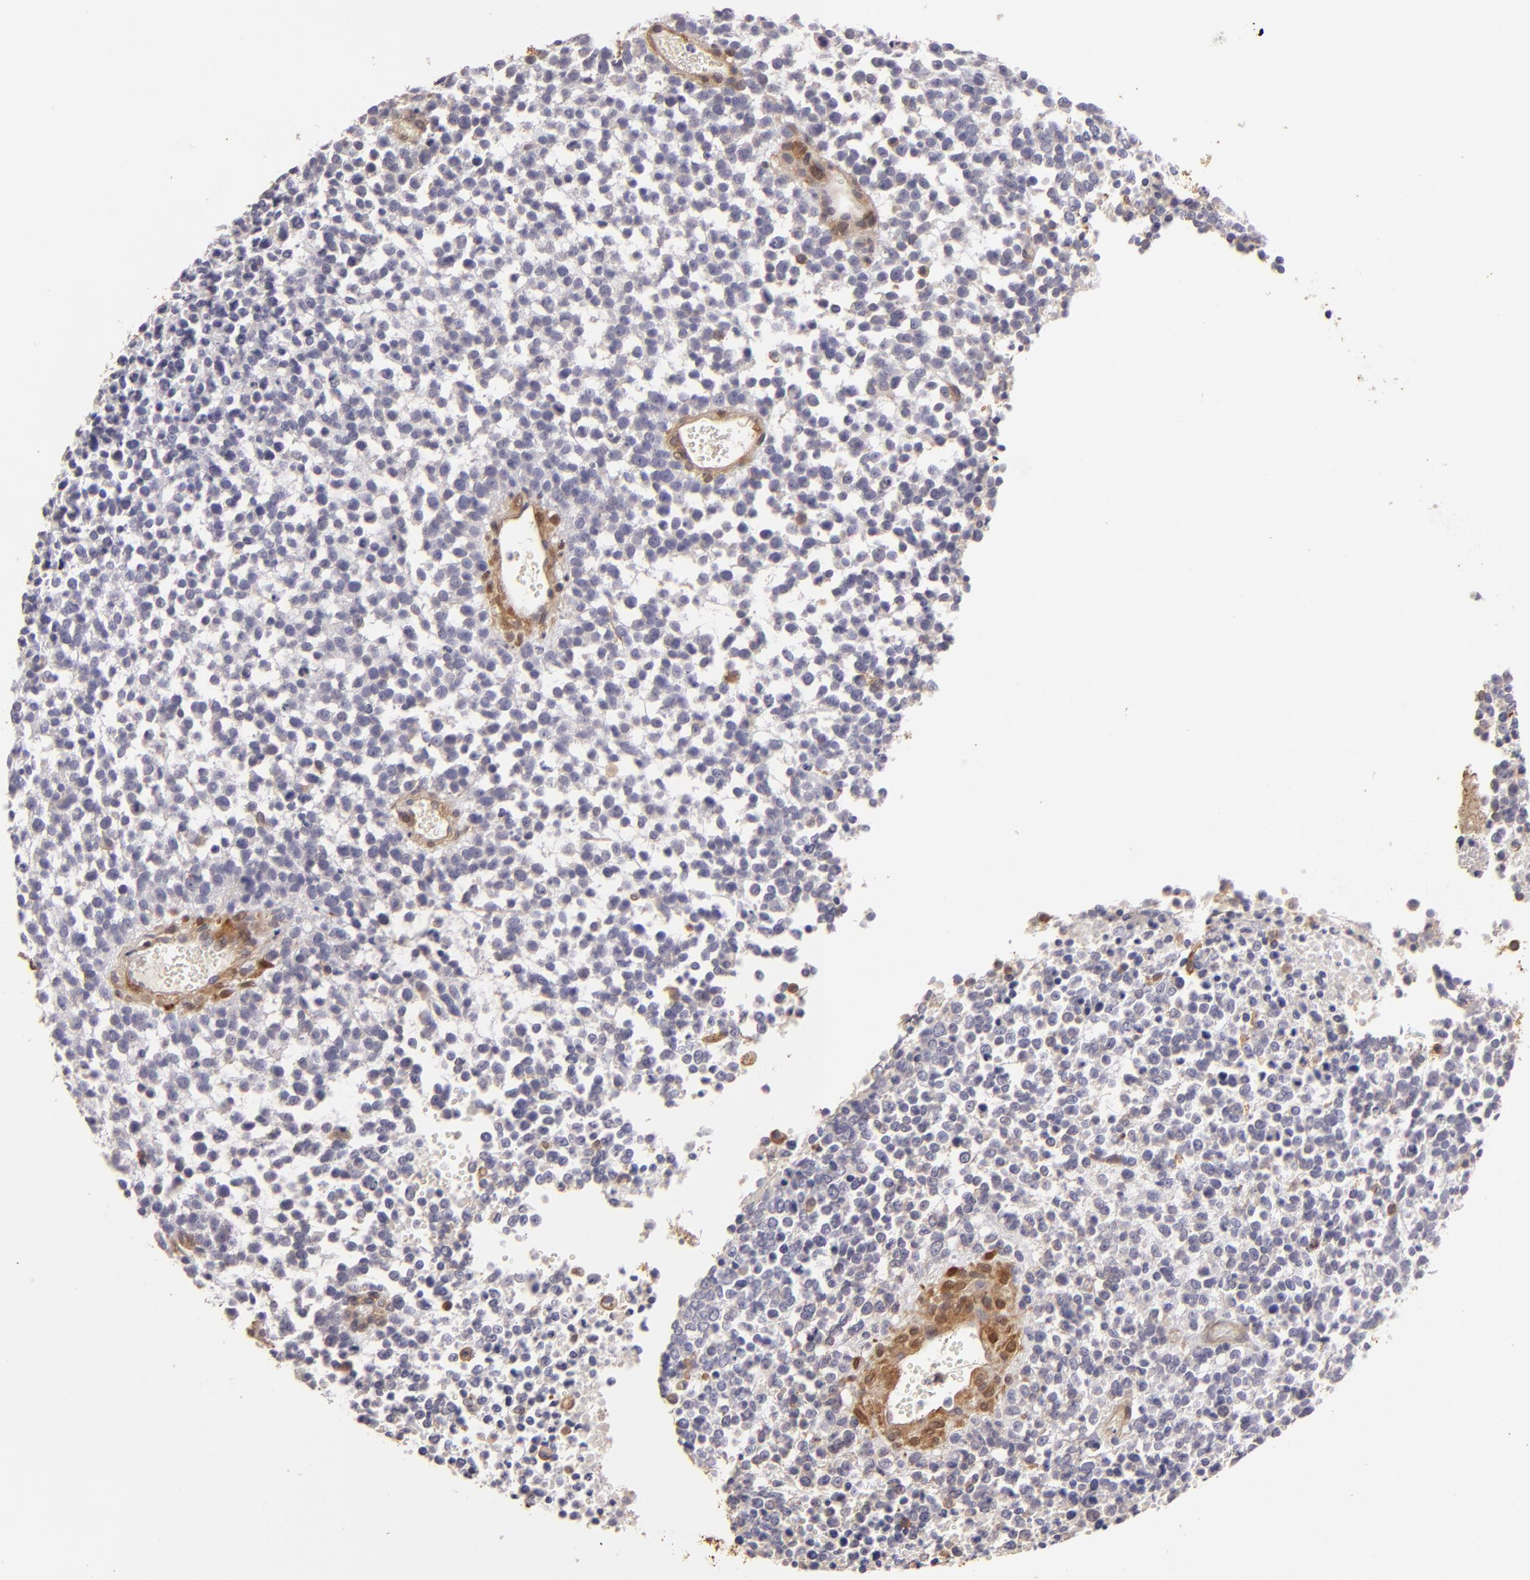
{"staining": {"intensity": "negative", "quantity": "none", "location": "none"}, "tissue": "glioma", "cell_type": "Tumor cells", "image_type": "cancer", "snomed": [{"axis": "morphology", "description": "Glioma, malignant, High grade"}, {"axis": "topography", "description": "Brain"}], "caption": "This is a image of immunohistochemistry staining of glioma, which shows no positivity in tumor cells.", "gene": "HSPB6", "patient": {"sex": "male", "age": 66}}